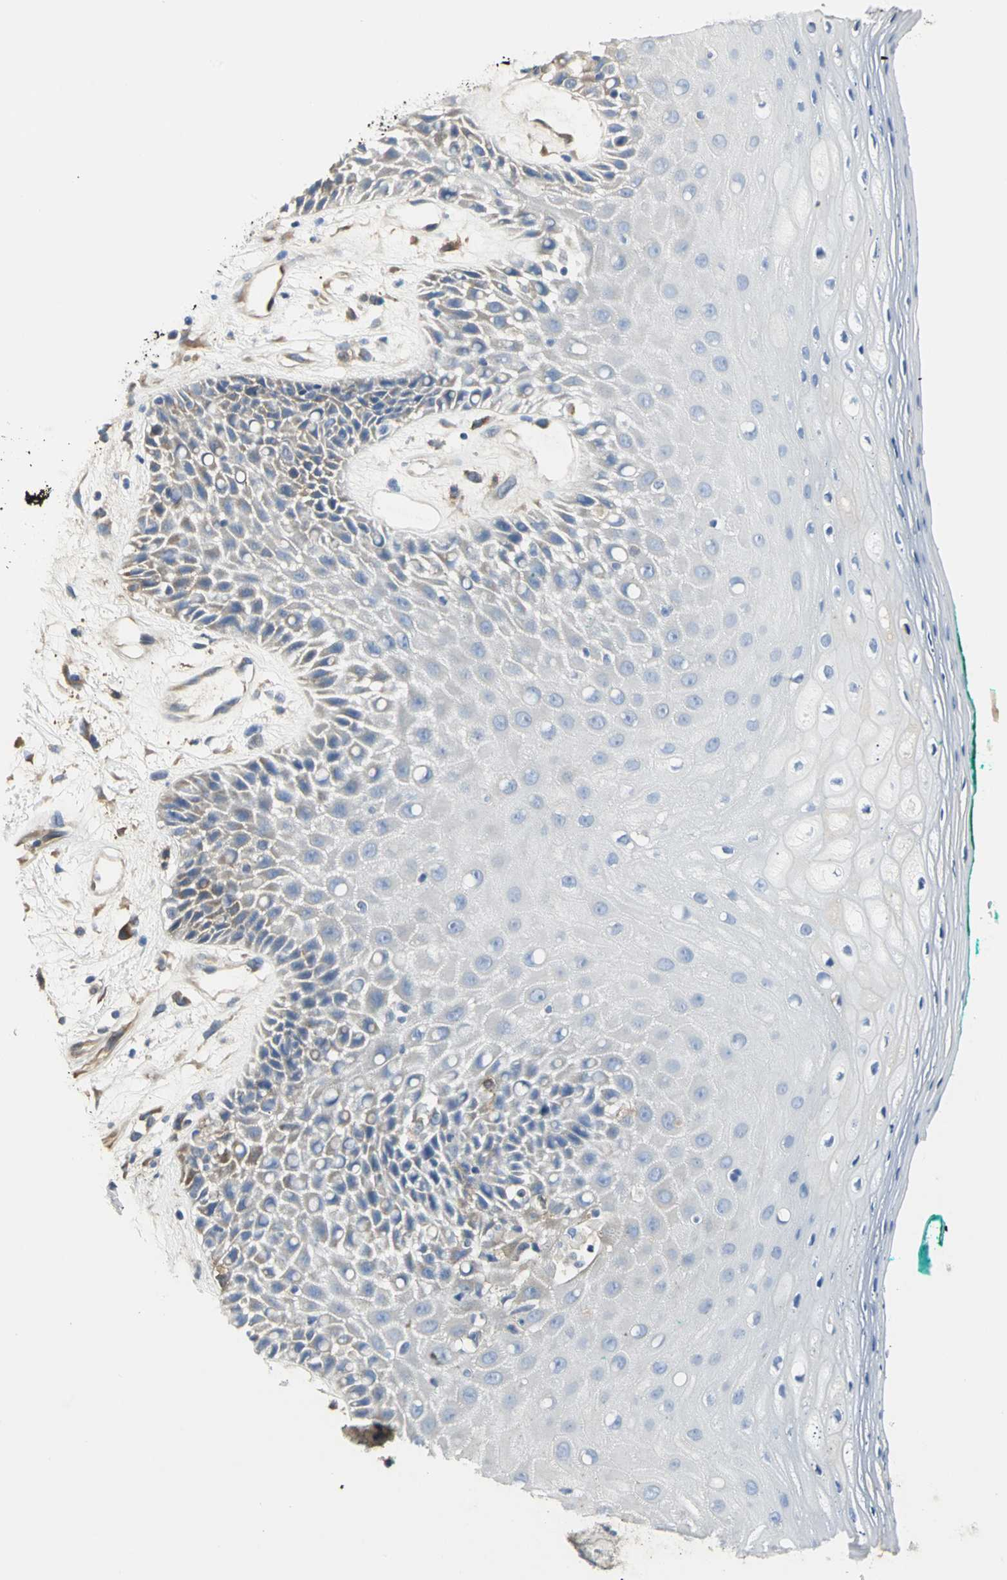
{"staining": {"intensity": "weak", "quantity": "<25%", "location": "cytoplasmic/membranous"}, "tissue": "oral mucosa", "cell_type": "Squamous epithelial cells", "image_type": "normal", "snomed": [{"axis": "morphology", "description": "Normal tissue, NOS"}, {"axis": "morphology", "description": "Squamous cell carcinoma, NOS"}, {"axis": "topography", "description": "Skeletal muscle"}, {"axis": "topography", "description": "Oral tissue"}, {"axis": "topography", "description": "Head-Neck"}], "caption": "Immunohistochemical staining of benign human oral mucosa demonstrates no significant positivity in squamous epithelial cells. The staining was performed using DAB to visualize the protein expression in brown, while the nuclei were stained in blue with hematoxylin (Magnification: 20x).", "gene": "CHRNB1", "patient": {"sex": "female", "age": 84}}